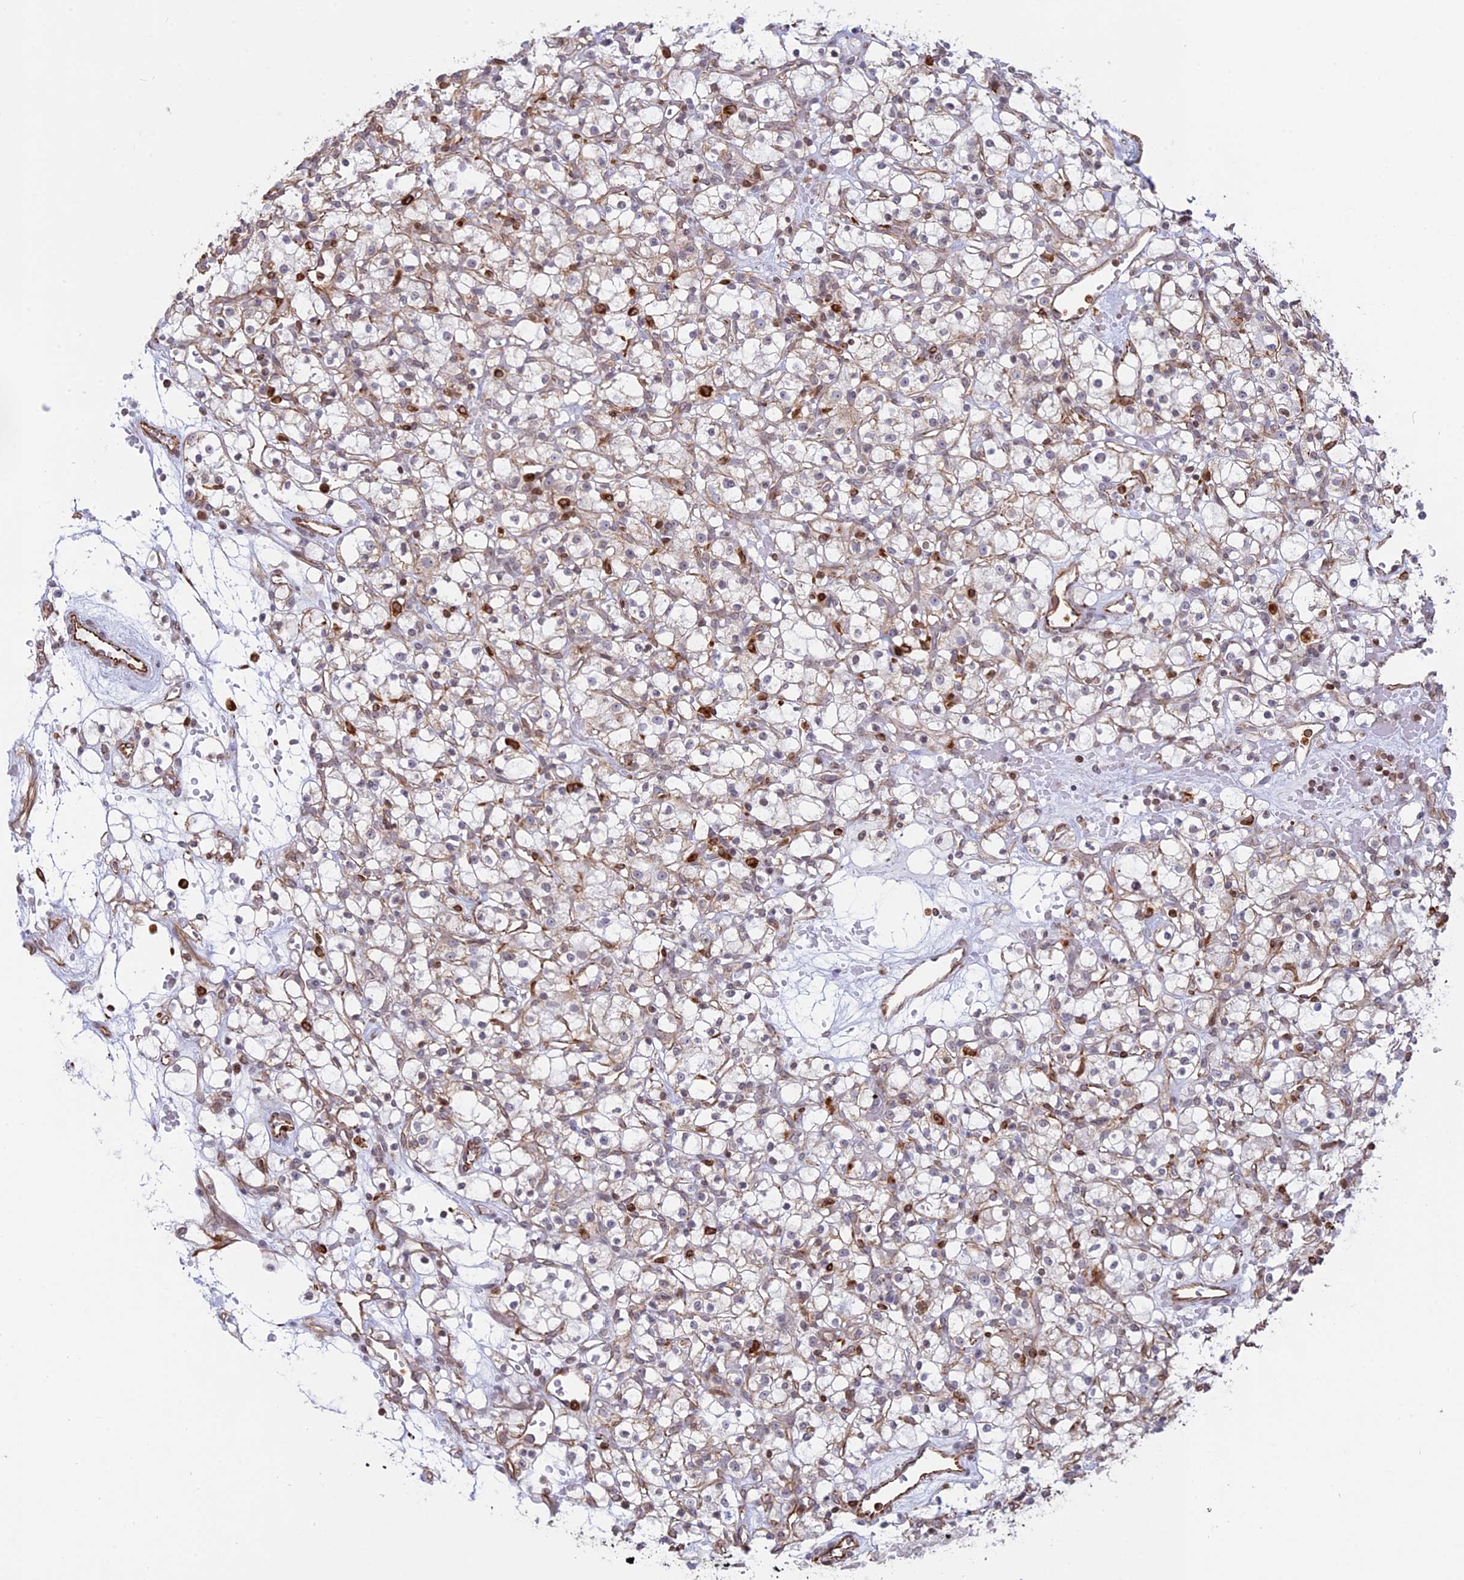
{"staining": {"intensity": "negative", "quantity": "none", "location": "none"}, "tissue": "renal cancer", "cell_type": "Tumor cells", "image_type": "cancer", "snomed": [{"axis": "morphology", "description": "Adenocarcinoma, NOS"}, {"axis": "topography", "description": "Kidney"}], "caption": "Adenocarcinoma (renal) stained for a protein using immunohistochemistry displays no positivity tumor cells.", "gene": "APOBR", "patient": {"sex": "female", "age": 59}}